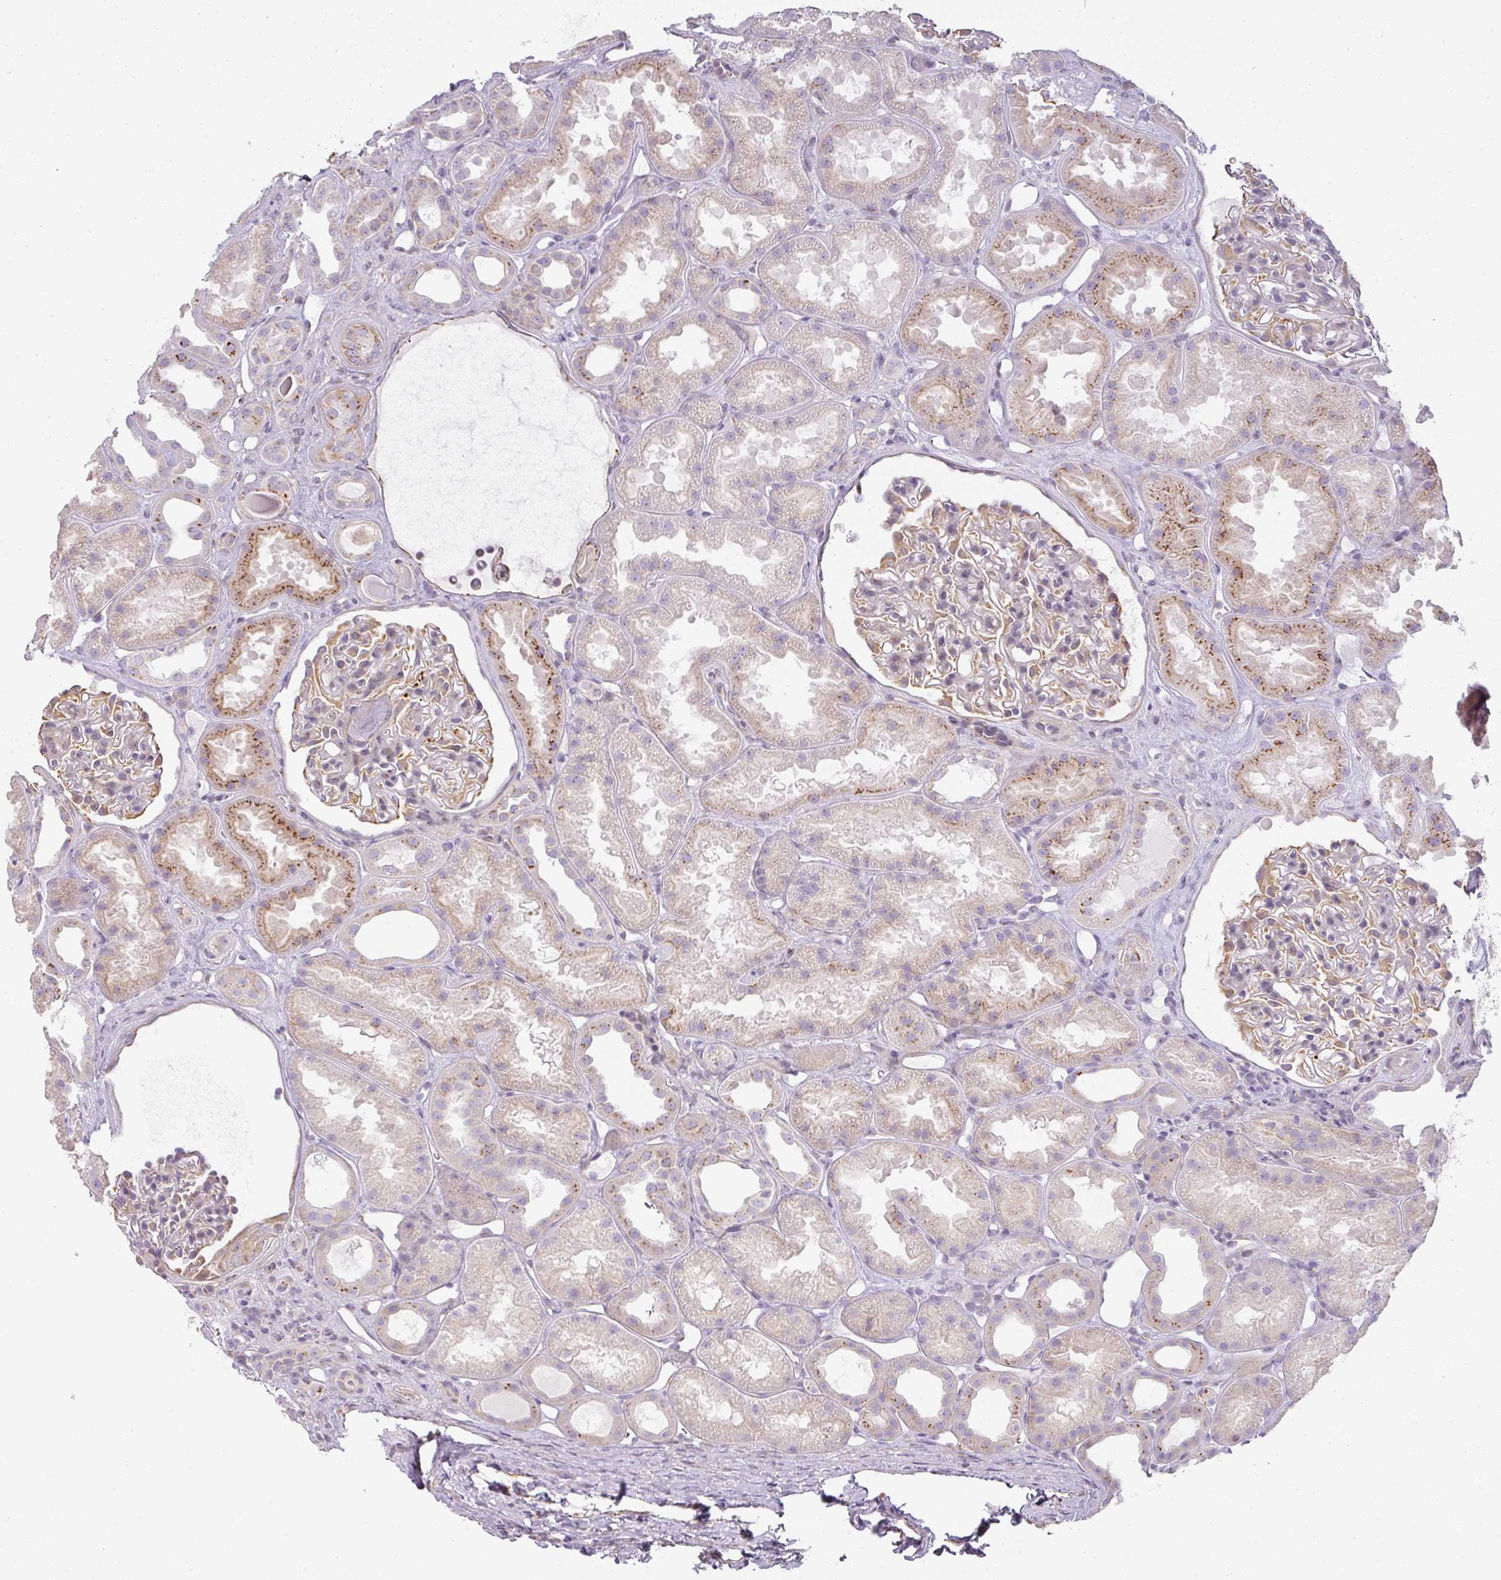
{"staining": {"intensity": "weak", "quantity": "<25%", "location": "cytoplasmic/membranous"}, "tissue": "kidney", "cell_type": "Cells in glomeruli", "image_type": "normal", "snomed": [{"axis": "morphology", "description": "Normal tissue, NOS"}, {"axis": "topography", "description": "Kidney"}], "caption": "High power microscopy image of an immunohistochemistry (IHC) photomicrograph of normal kidney, revealing no significant staining in cells in glomeruli.", "gene": "ATP8B2", "patient": {"sex": "male", "age": 61}}